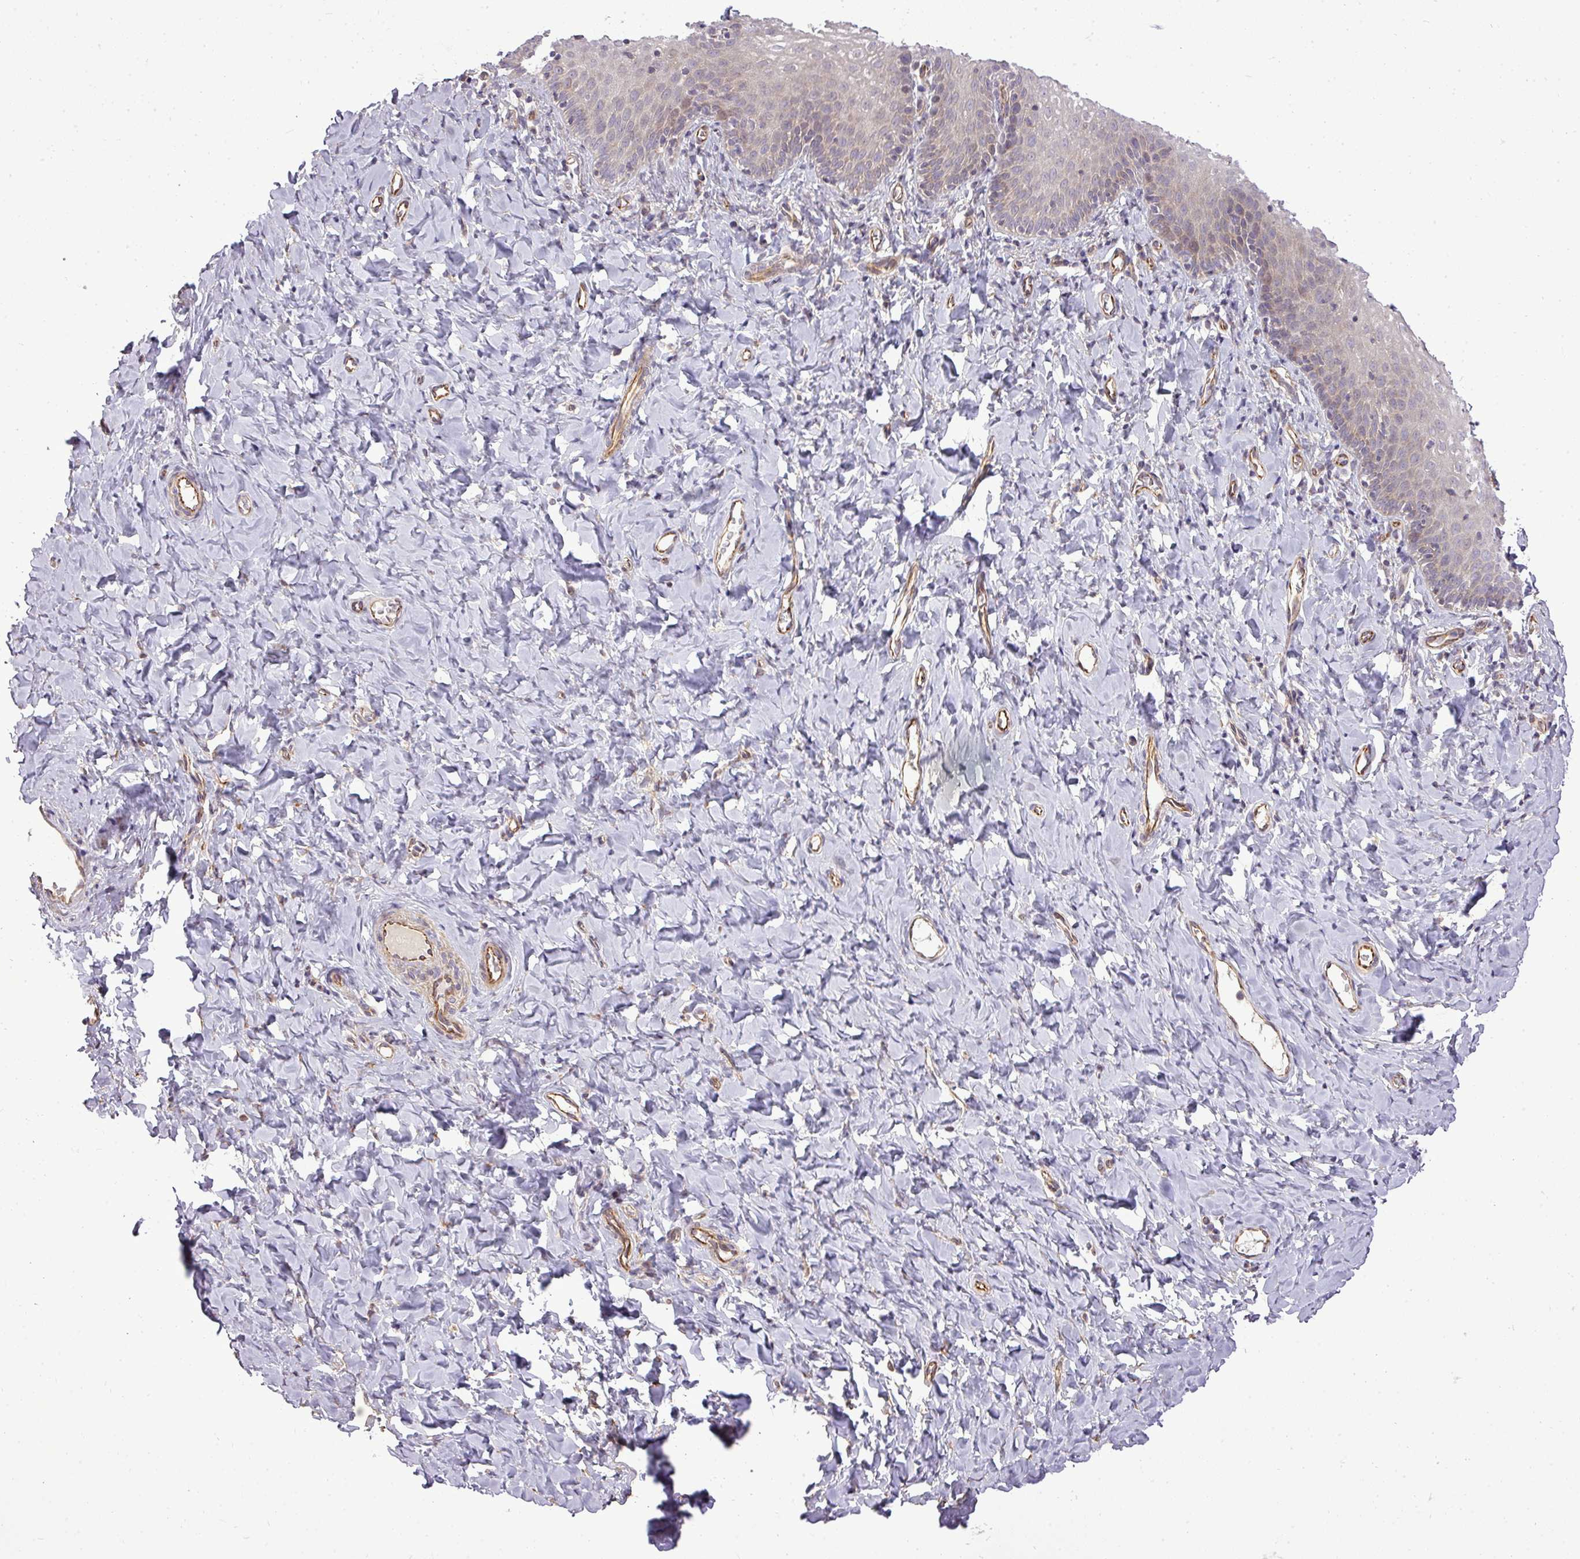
{"staining": {"intensity": "weak", "quantity": "<25%", "location": "cytoplasmic/membranous"}, "tissue": "vagina", "cell_type": "Squamous epithelial cells", "image_type": "normal", "snomed": [{"axis": "morphology", "description": "Normal tissue, NOS"}, {"axis": "topography", "description": "Vagina"}], "caption": "This is a photomicrograph of IHC staining of unremarkable vagina, which shows no staining in squamous epithelial cells. The staining was performed using DAB to visualize the protein expression in brown, while the nuclei were stained in blue with hematoxylin (Magnification: 20x).", "gene": "PDRG1", "patient": {"sex": "female", "age": 60}}